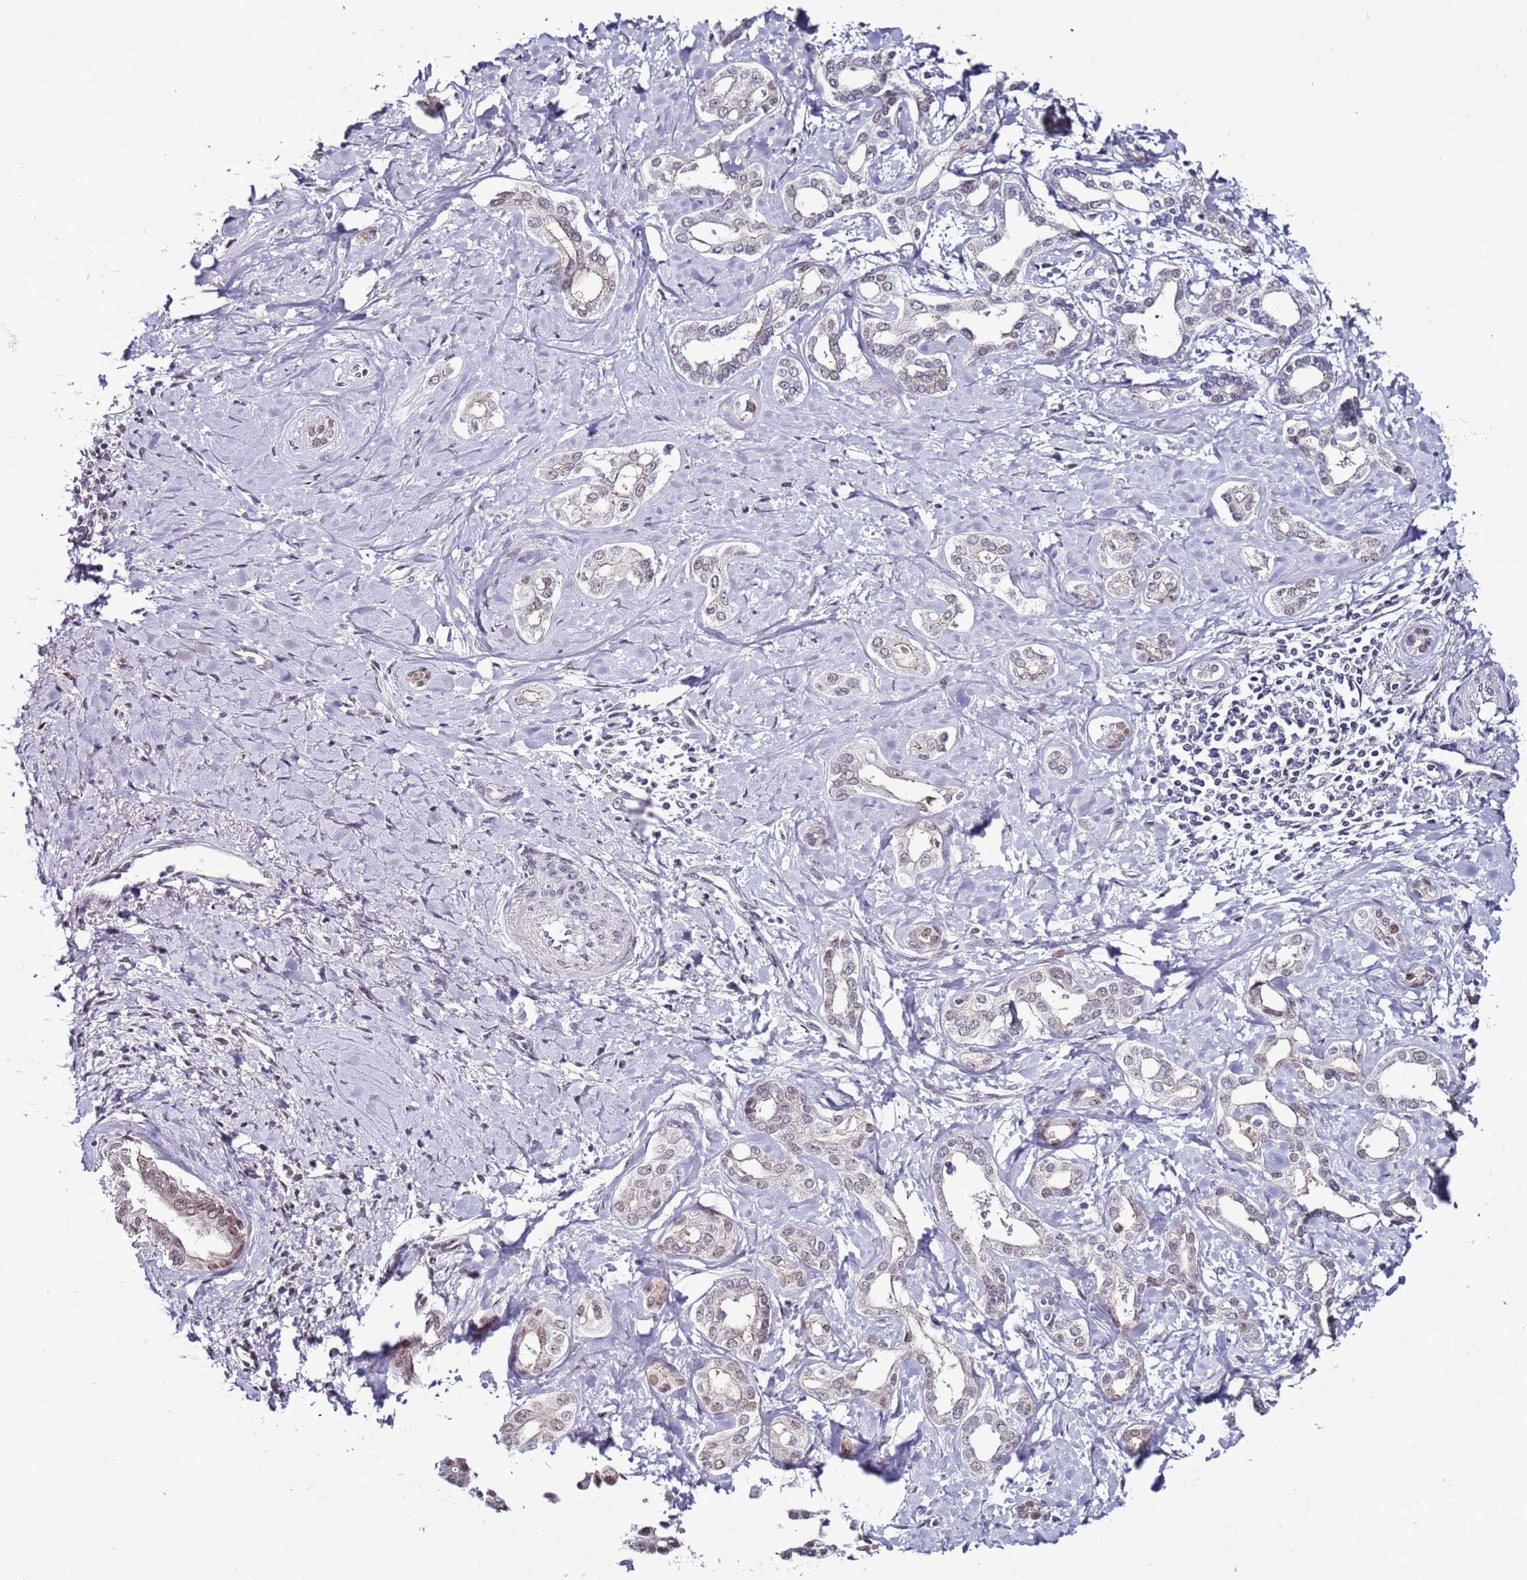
{"staining": {"intensity": "negative", "quantity": "none", "location": "none"}, "tissue": "liver cancer", "cell_type": "Tumor cells", "image_type": "cancer", "snomed": [{"axis": "morphology", "description": "Cholangiocarcinoma"}, {"axis": "topography", "description": "Liver"}], "caption": "Micrograph shows no protein positivity in tumor cells of liver cancer tissue.", "gene": "PSMA7", "patient": {"sex": "female", "age": 77}}